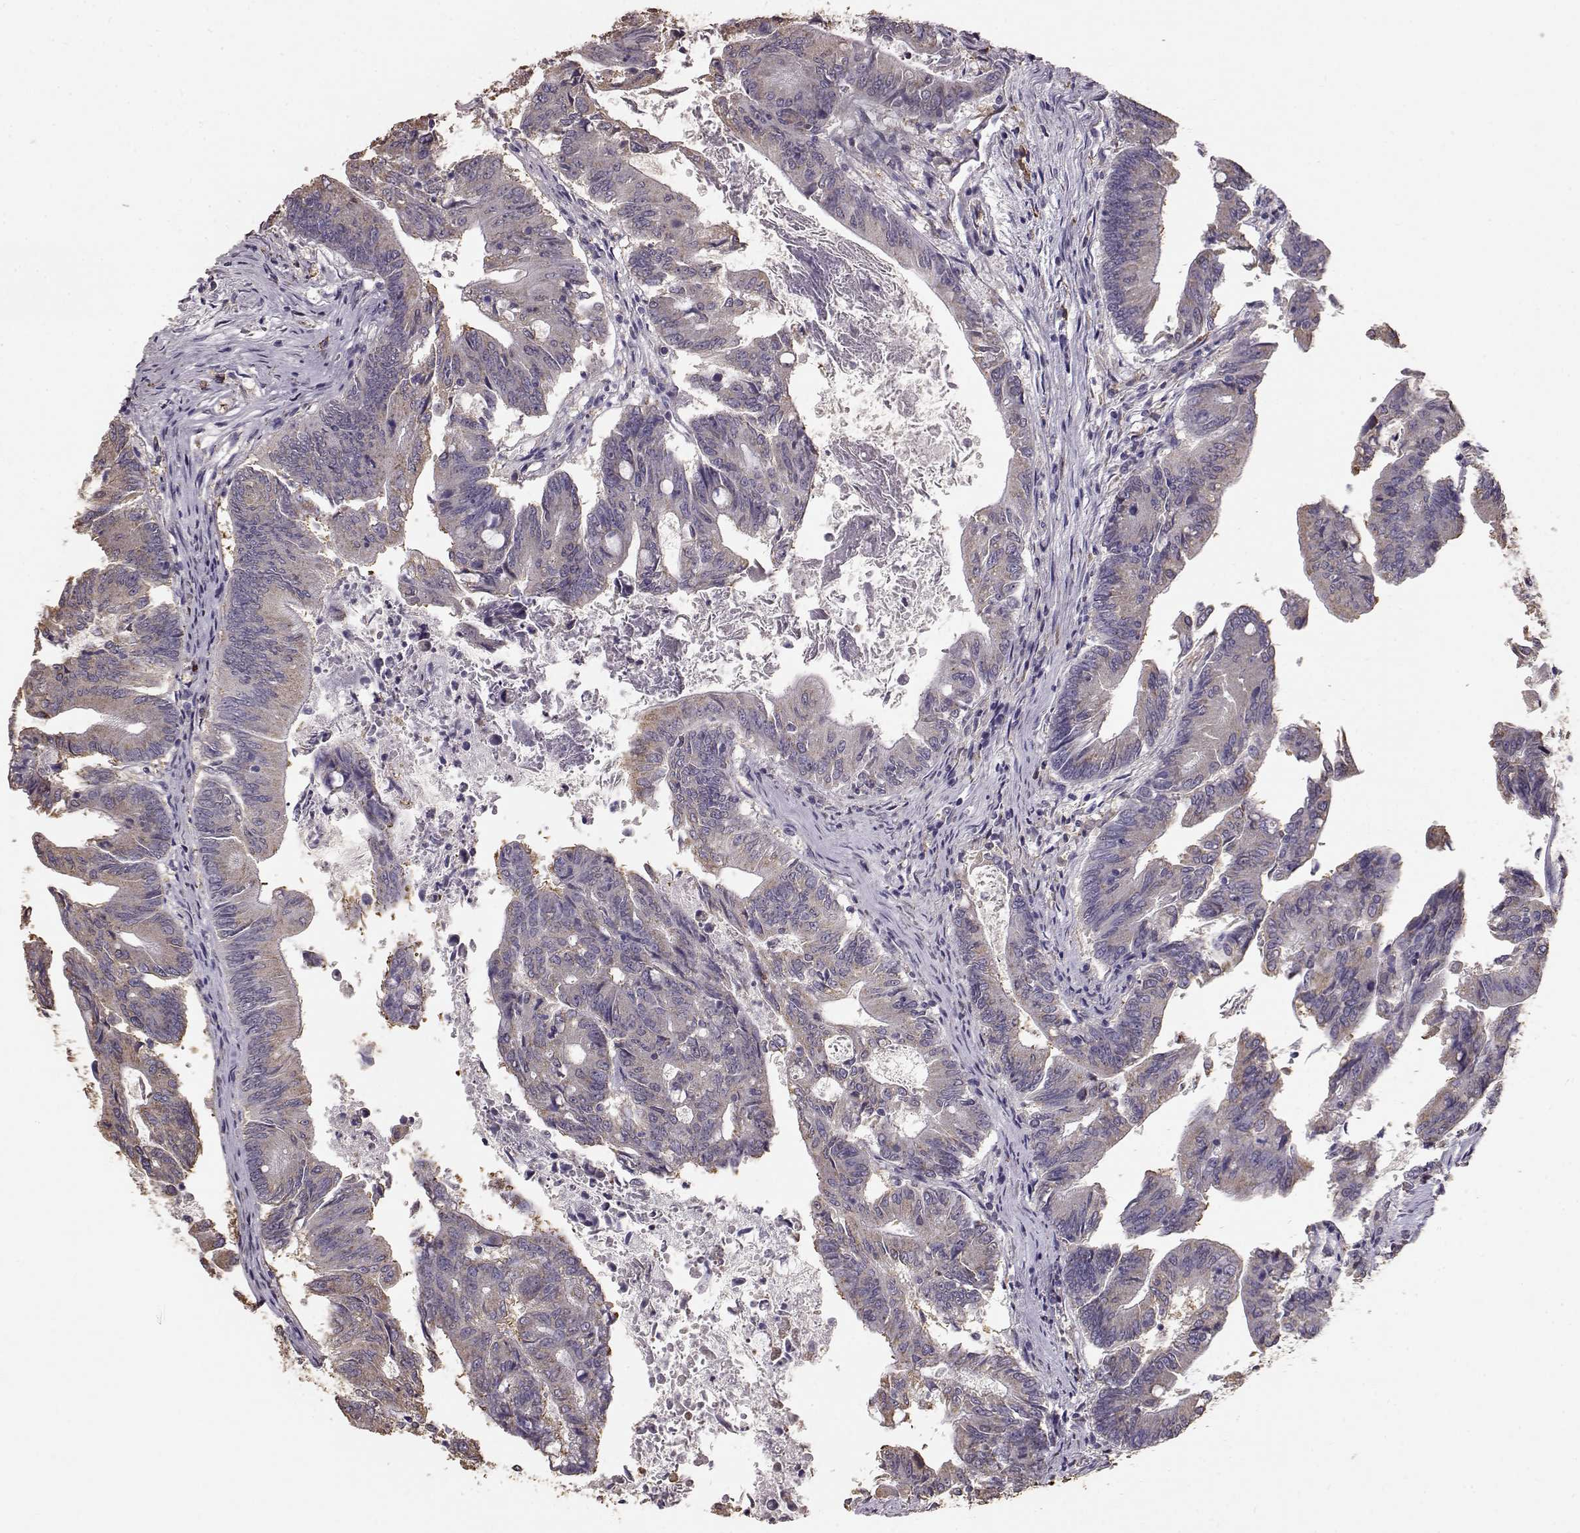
{"staining": {"intensity": "negative", "quantity": "none", "location": "none"}, "tissue": "colorectal cancer", "cell_type": "Tumor cells", "image_type": "cancer", "snomed": [{"axis": "morphology", "description": "Adenocarcinoma, NOS"}, {"axis": "topography", "description": "Colon"}], "caption": "The histopathology image shows no significant staining in tumor cells of colorectal cancer.", "gene": "GABRG3", "patient": {"sex": "female", "age": 70}}